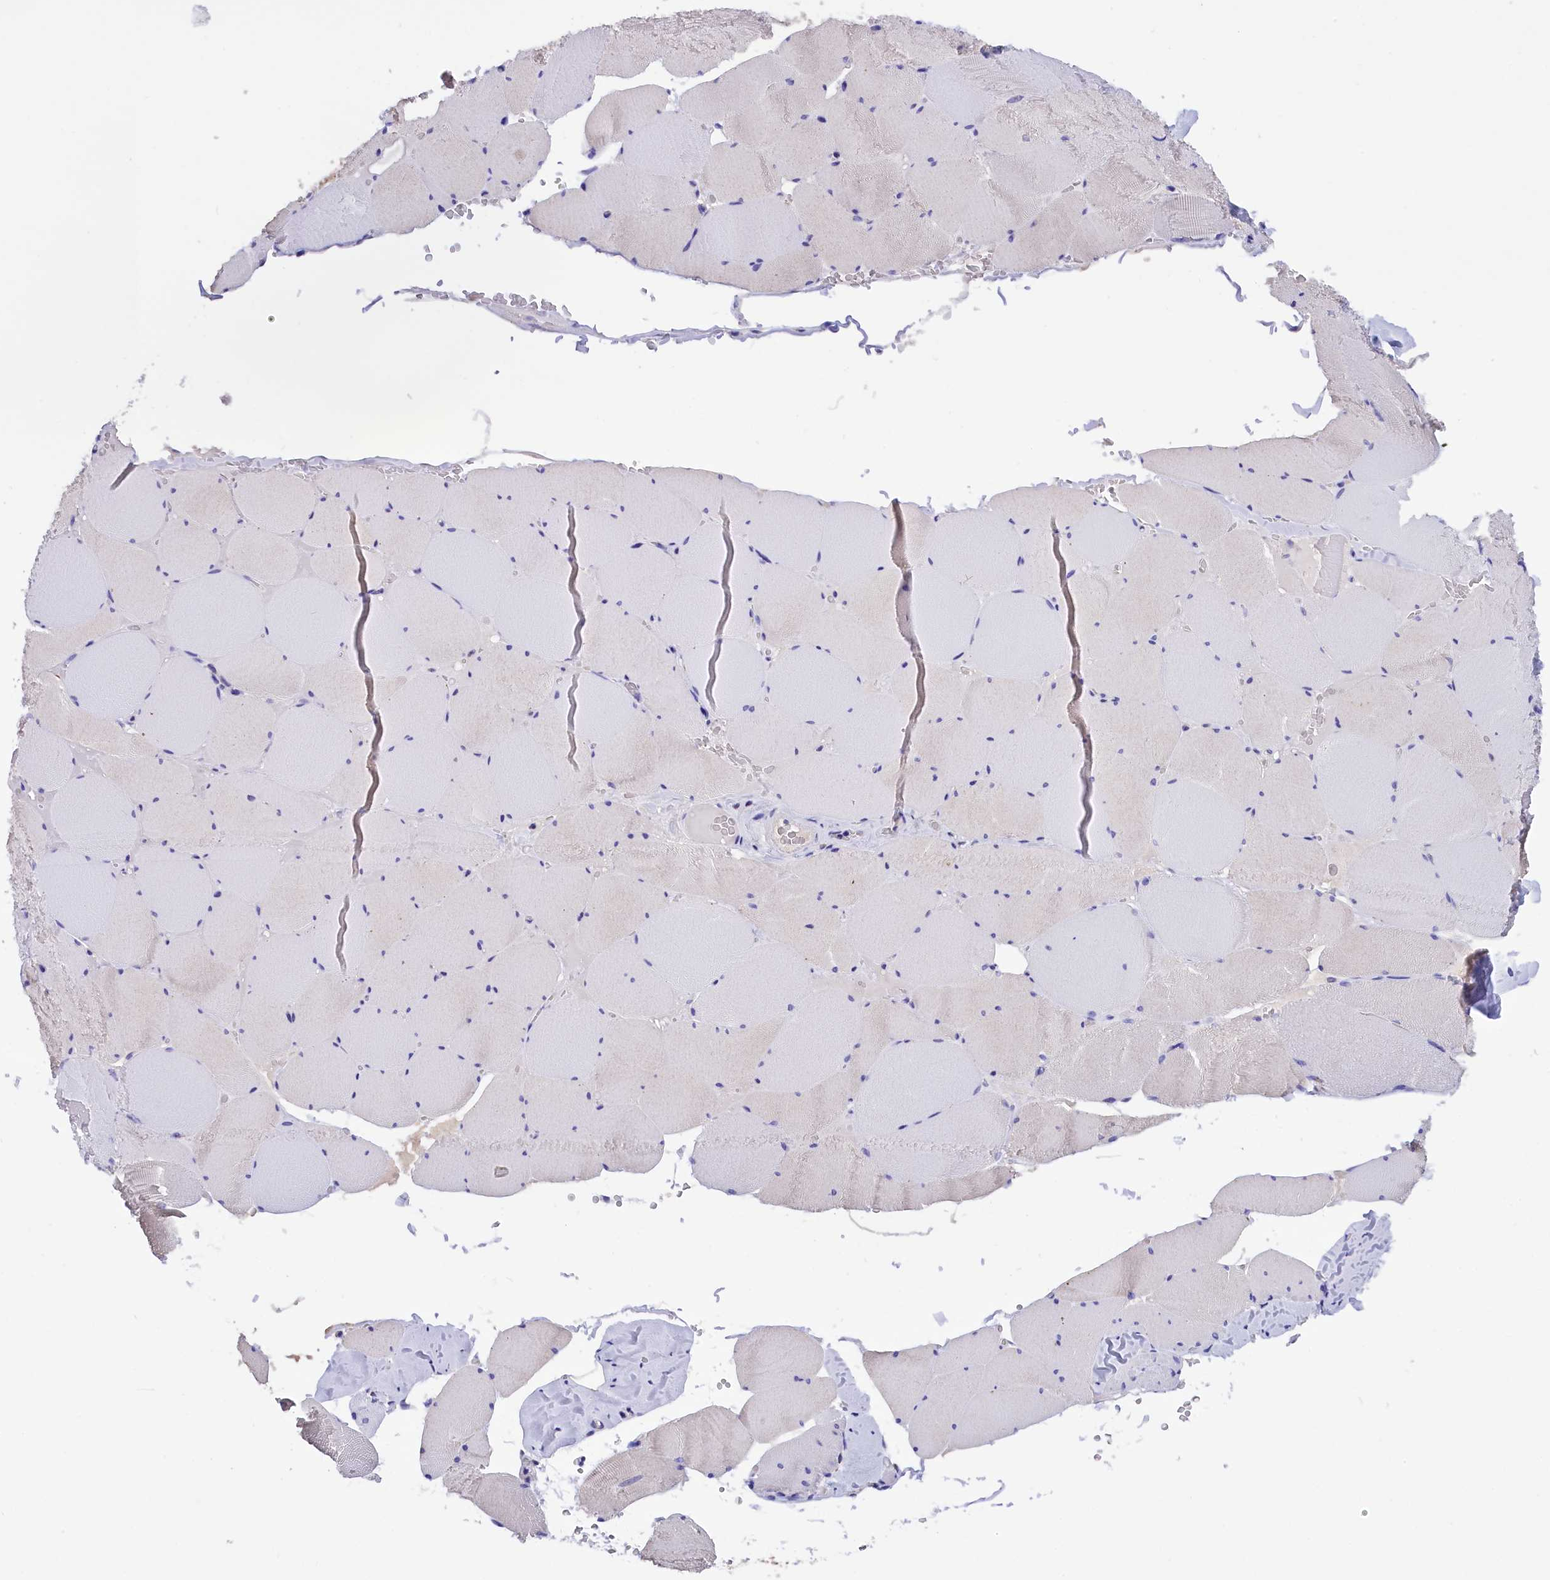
{"staining": {"intensity": "negative", "quantity": "none", "location": "none"}, "tissue": "skeletal muscle", "cell_type": "Myocytes", "image_type": "normal", "snomed": [{"axis": "morphology", "description": "Normal tissue, NOS"}, {"axis": "topography", "description": "Skeletal muscle"}, {"axis": "topography", "description": "Head-Neck"}], "caption": "This photomicrograph is of normal skeletal muscle stained with immunohistochemistry (IHC) to label a protein in brown with the nuclei are counter-stained blue. There is no staining in myocytes. Brightfield microscopy of immunohistochemistry stained with DAB (brown) and hematoxylin (blue), captured at high magnification.", "gene": "ABAT", "patient": {"sex": "male", "age": 66}}